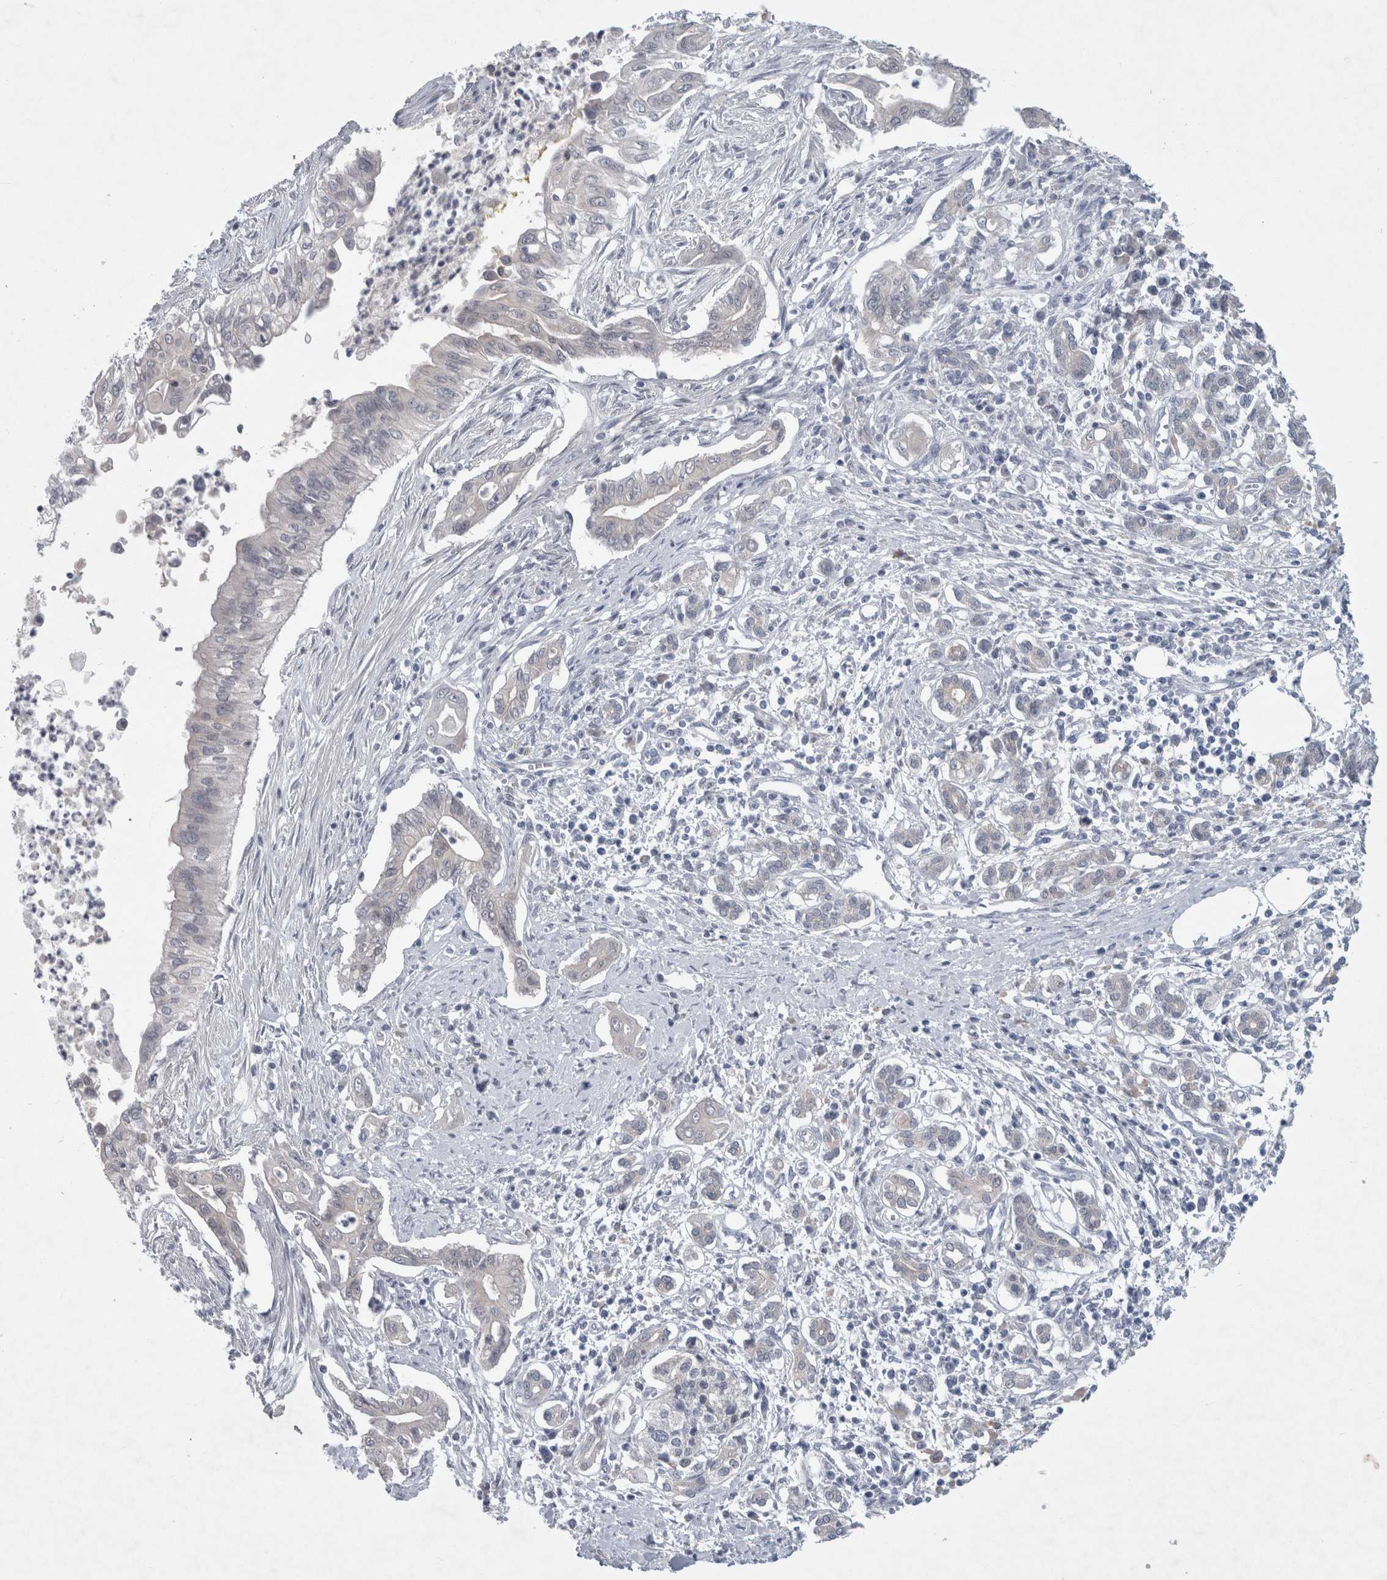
{"staining": {"intensity": "negative", "quantity": "none", "location": "none"}, "tissue": "pancreatic cancer", "cell_type": "Tumor cells", "image_type": "cancer", "snomed": [{"axis": "morphology", "description": "Adenocarcinoma, NOS"}, {"axis": "topography", "description": "Pancreas"}], "caption": "This micrograph is of adenocarcinoma (pancreatic) stained with immunohistochemistry to label a protein in brown with the nuclei are counter-stained blue. There is no expression in tumor cells.", "gene": "FAM83H", "patient": {"sex": "male", "age": 58}}